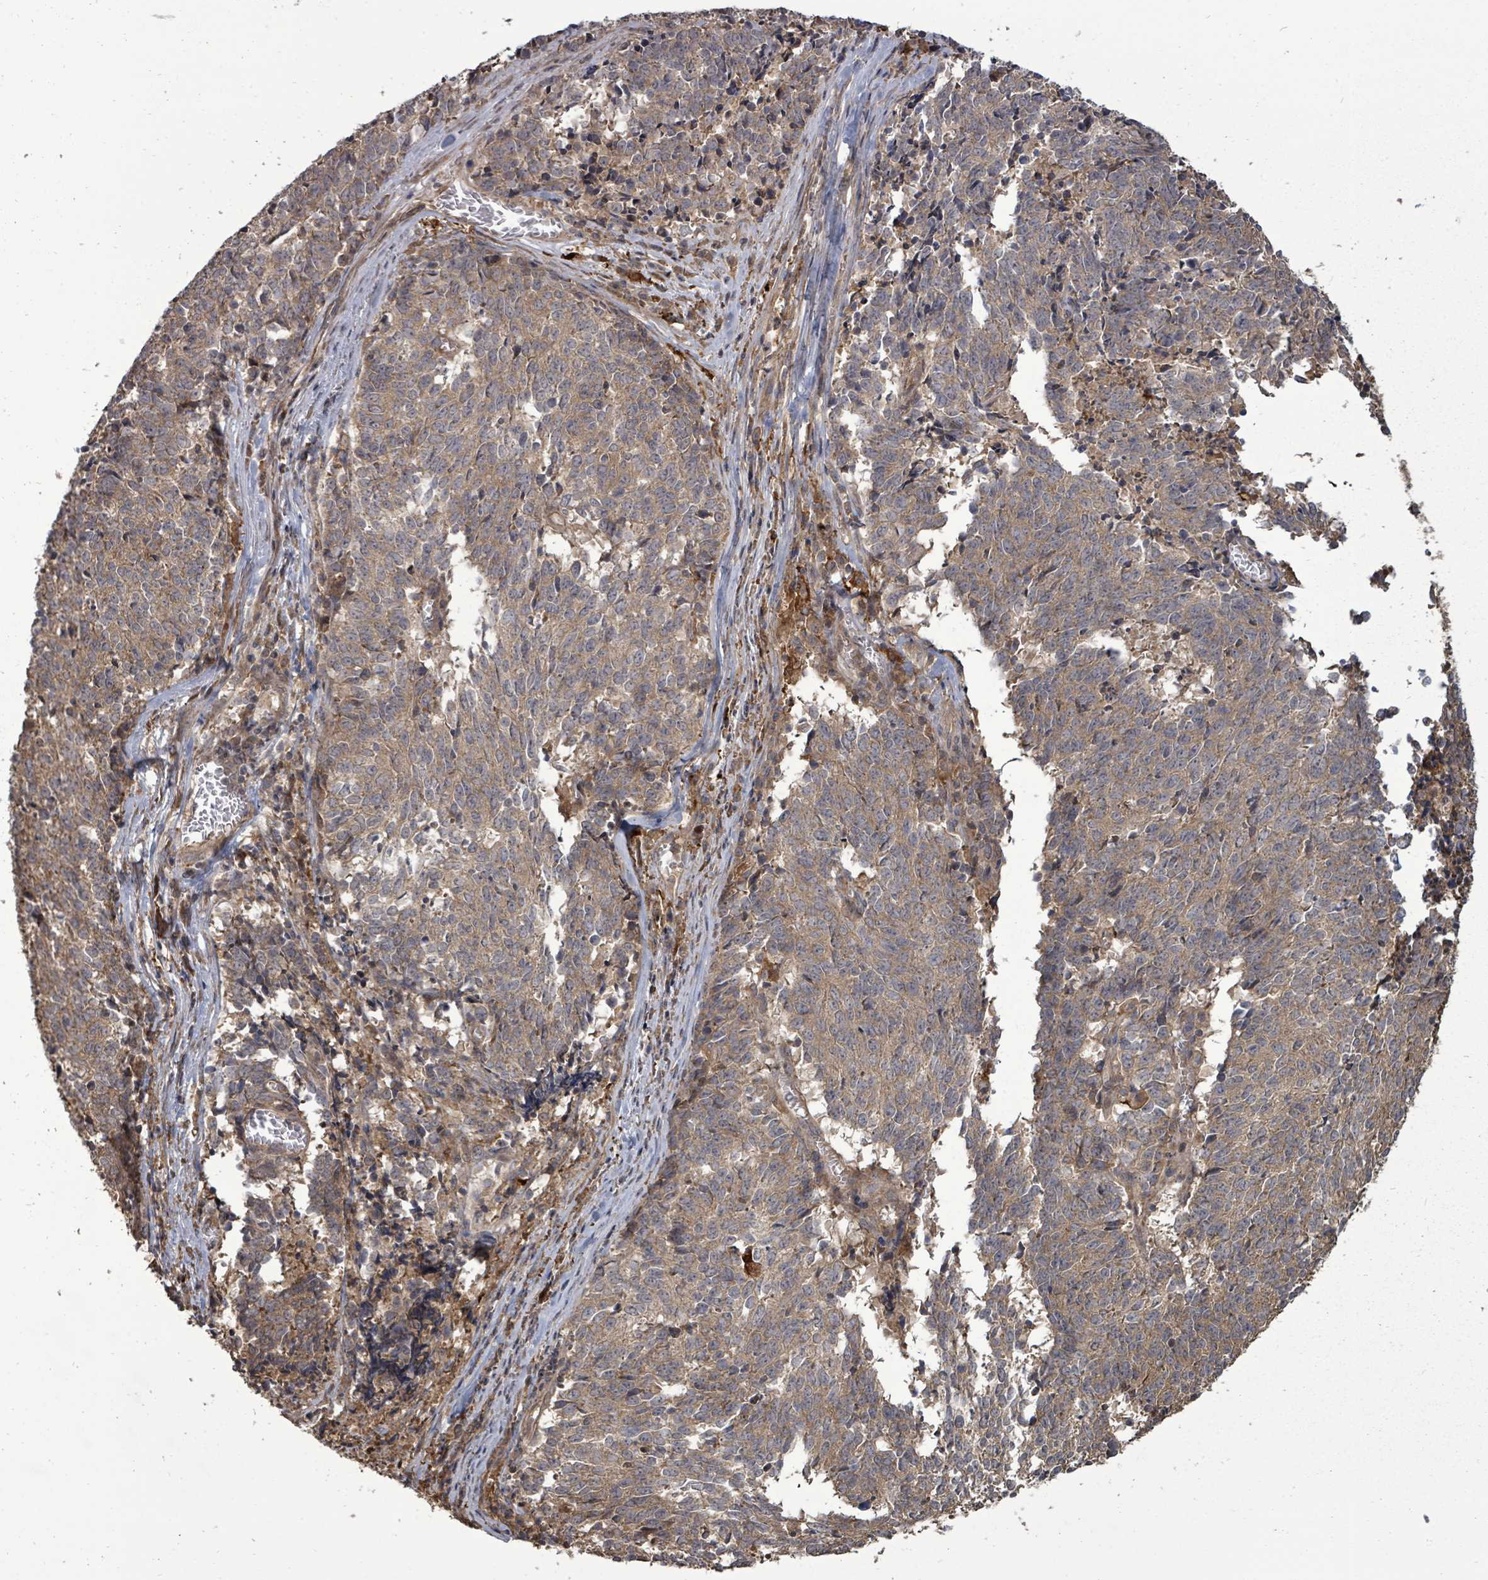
{"staining": {"intensity": "moderate", "quantity": ">75%", "location": "cytoplasmic/membranous"}, "tissue": "cervical cancer", "cell_type": "Tumor cells", "image_type": "cancer", "snomed": [{"axis": "morphology", "description": "Squamous cell carcinoma, NOS"}, {"axis": "topography", "description": "Cervix"}], "caption": "Moderate cytoplasmic/membranous protein positivity is seen in about >75% of tumor cells in cervical cancer (squamous cell carcinoma).", "gene": "EIF3C", "patient": {"sex": "female", "age": 29}}